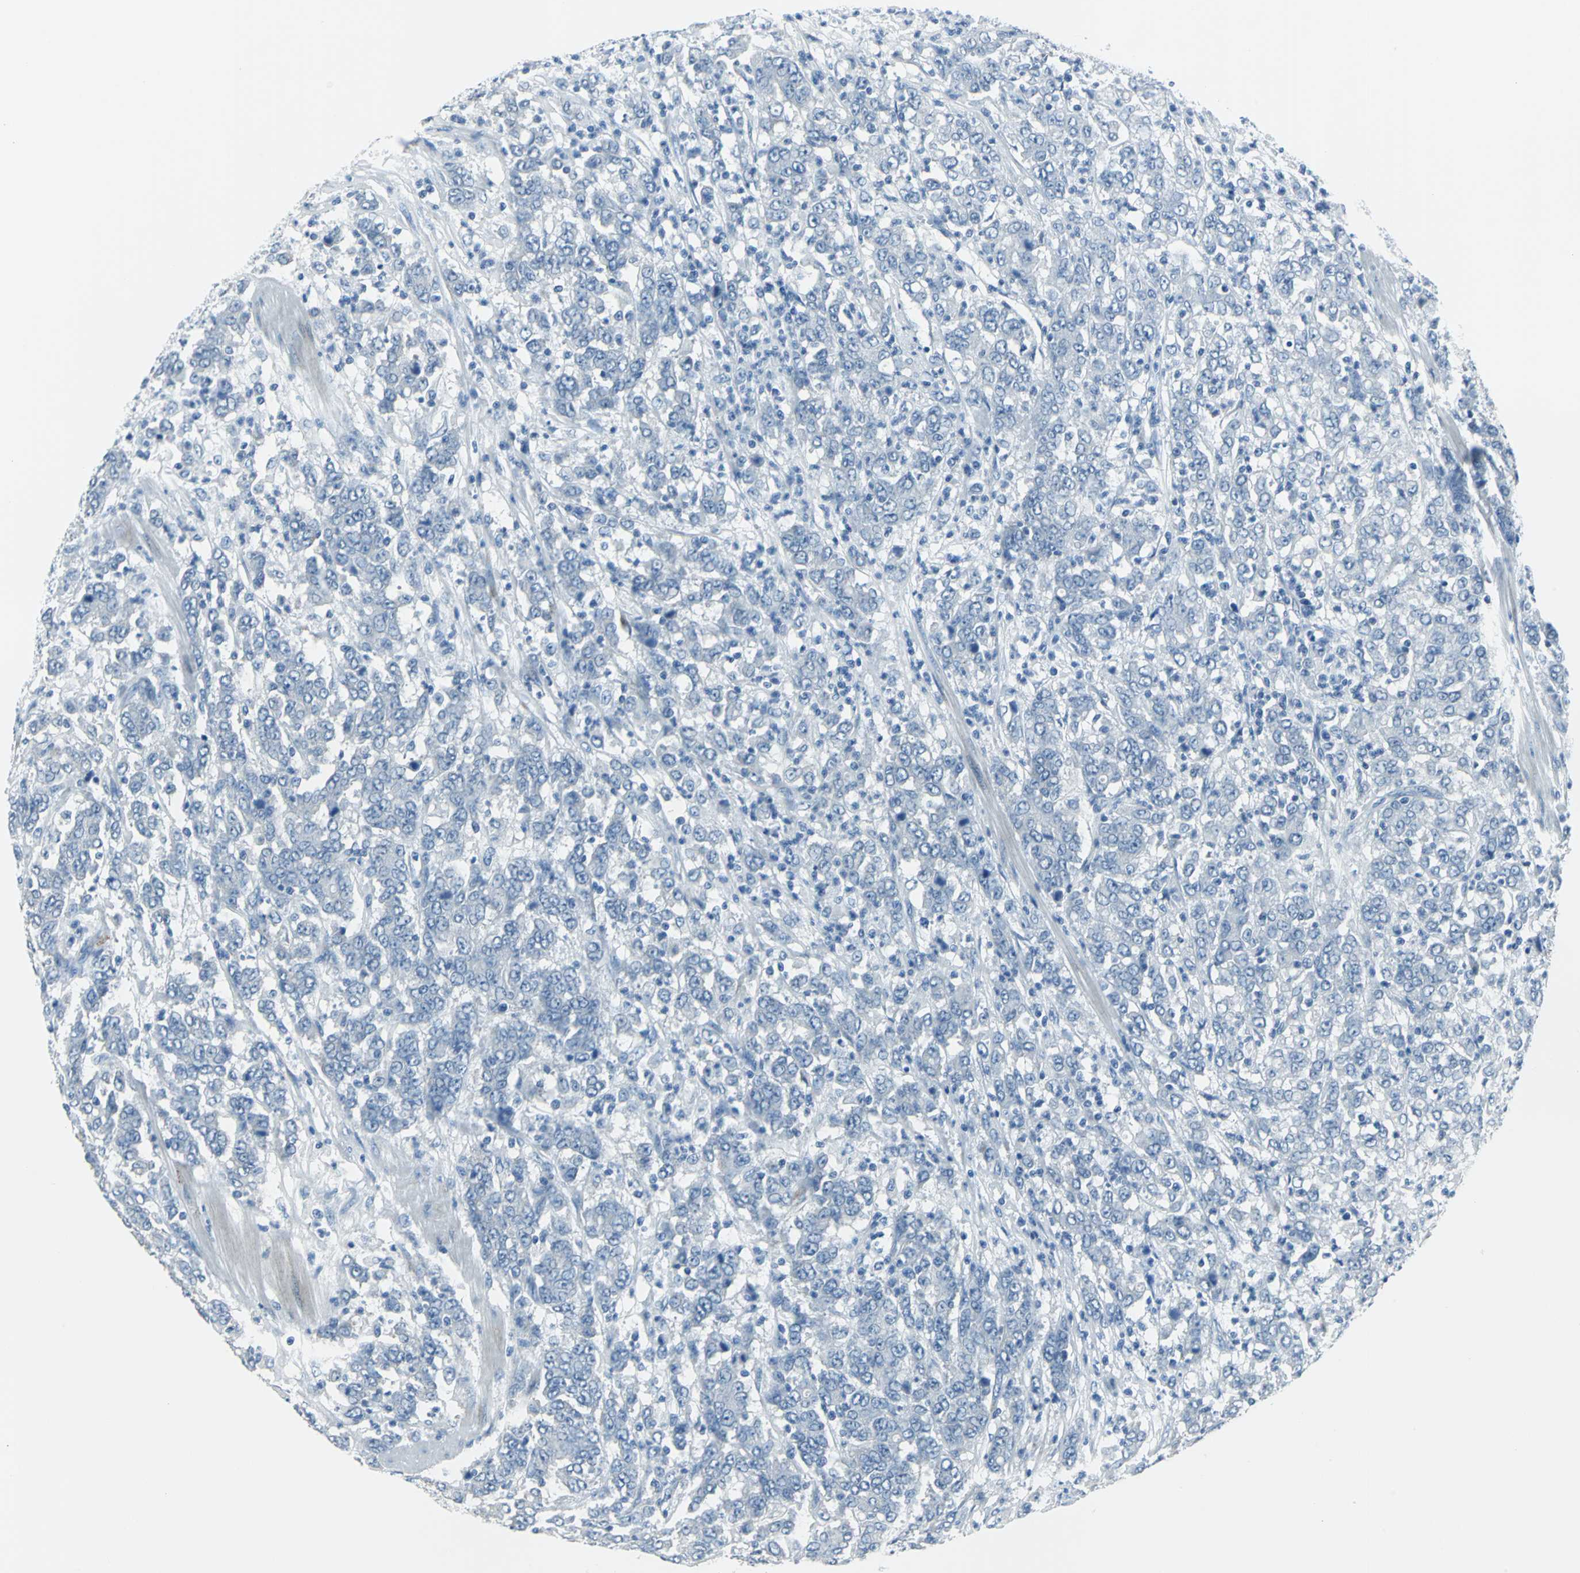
{"staining": {"intensity": "negative", "quantity": "none", "location": "none"}, "tissue": "stomach cancer", "cell_type": "Tumor cells", "image_type": "cancer", "snomed": [{"axis": "morphology", "description": "Adenocarcinoma, NOS"}, {"axis": "topography", "description": "Stomach, lower"}], "caption": "High power microscopy image of an IHC micrograph of stomach adenocarcinoma, revealing no significant positivity in tumor cells.", "gene": "DNAI2", "patient": {"sex": "female", "age": 71}}